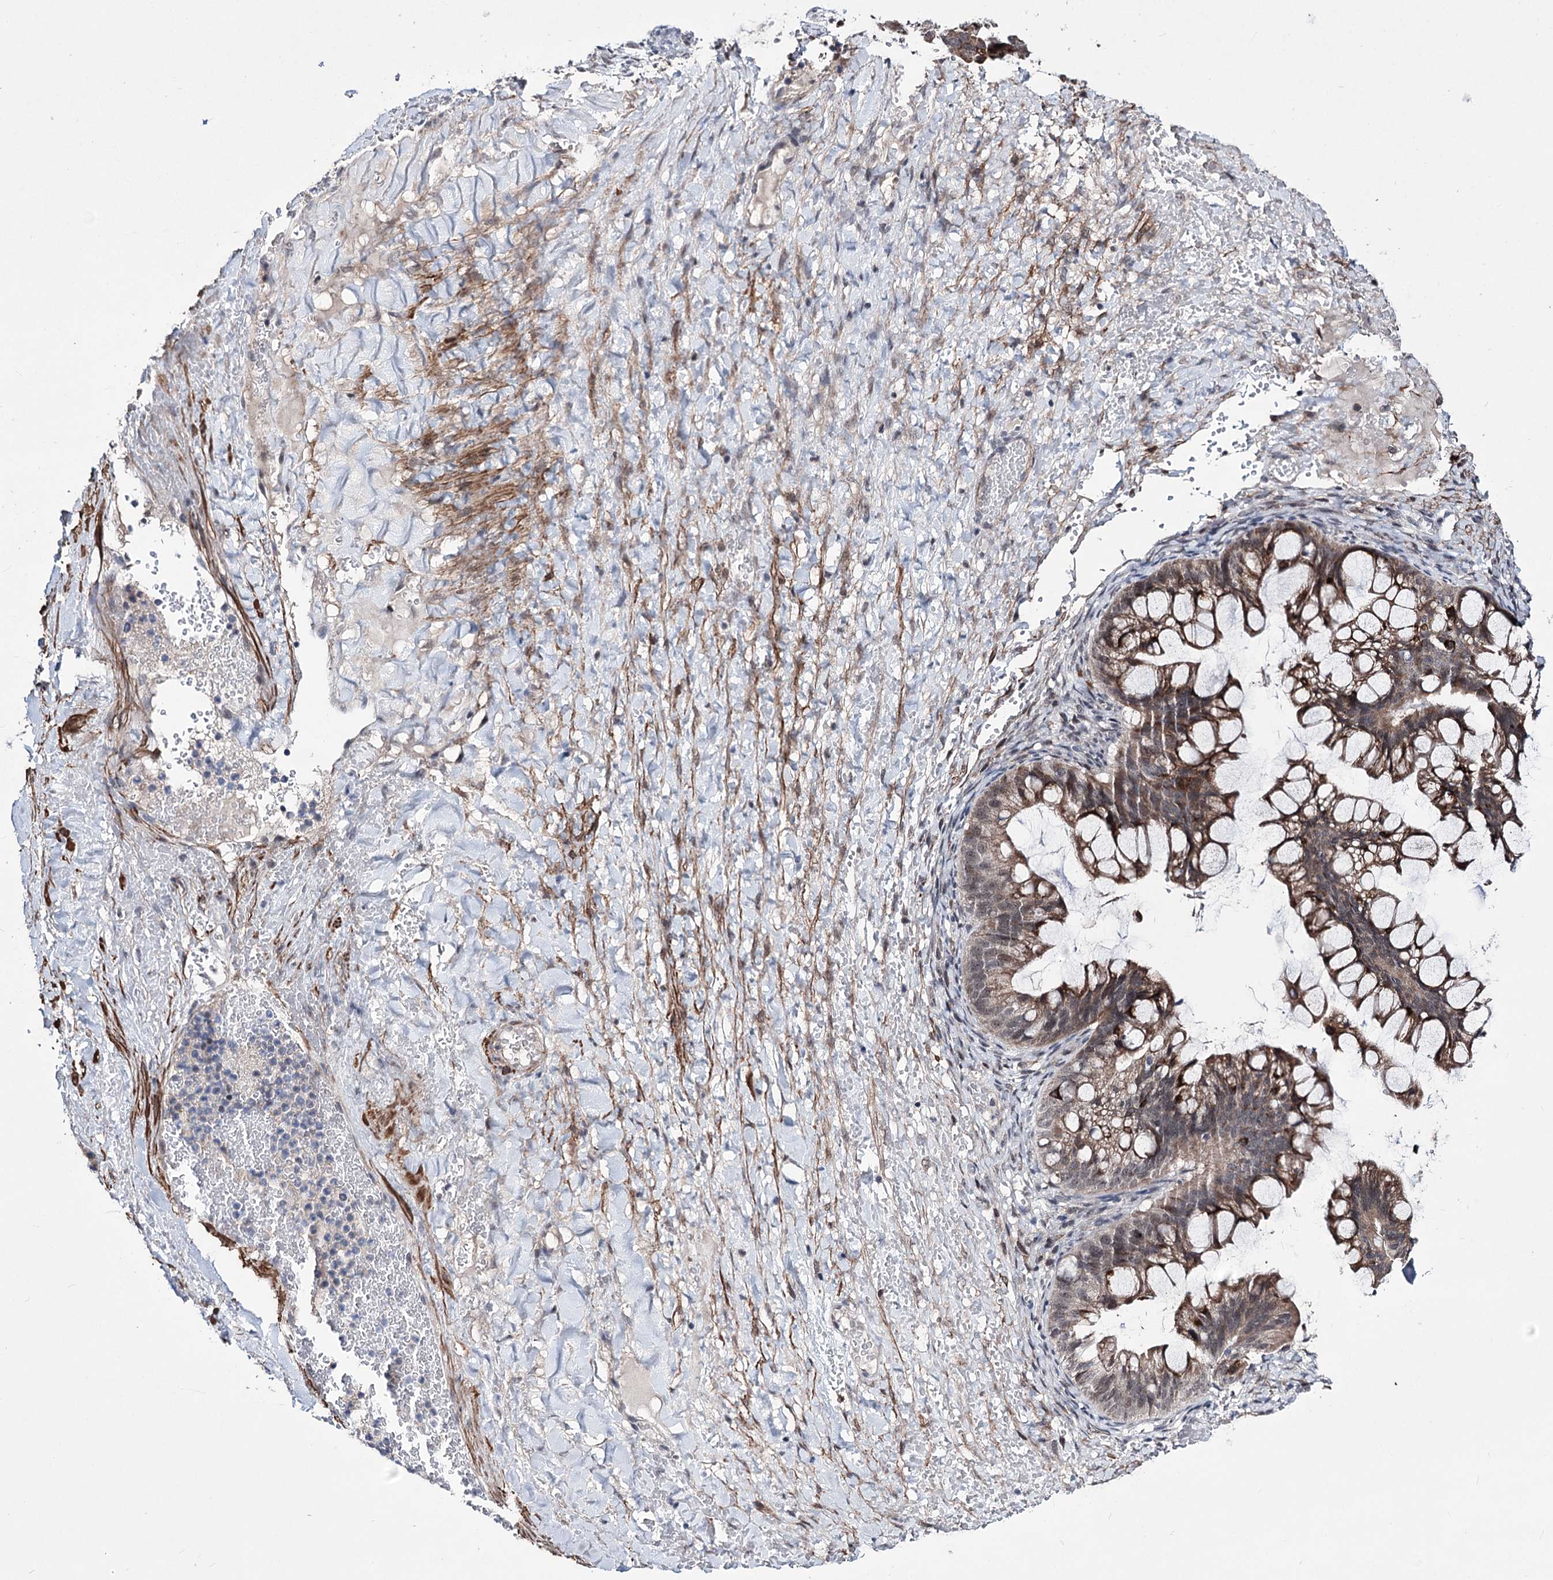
{"staining": {"intensity": "moderate", "quantity": ">75%", "location": "cytoplasmic/membranous"}, "tissue": "ovarian cancer", "cell_type": "Tumor cells", "image_type": "cancer", "snomed": [{"axis": "morphology", "description": "Cystadenocarcinoma, mucinous, NOS"}, {"axis": "topography", "description": "Ovary"}], "caption": "Brown immunohistochemical staining in ovarian cancer shows moderate cytoplasmic/membranous staining in about >75% of tumor cells.", "gene": "PPRC1", "patient": {"sex": "female", "age": 73}}